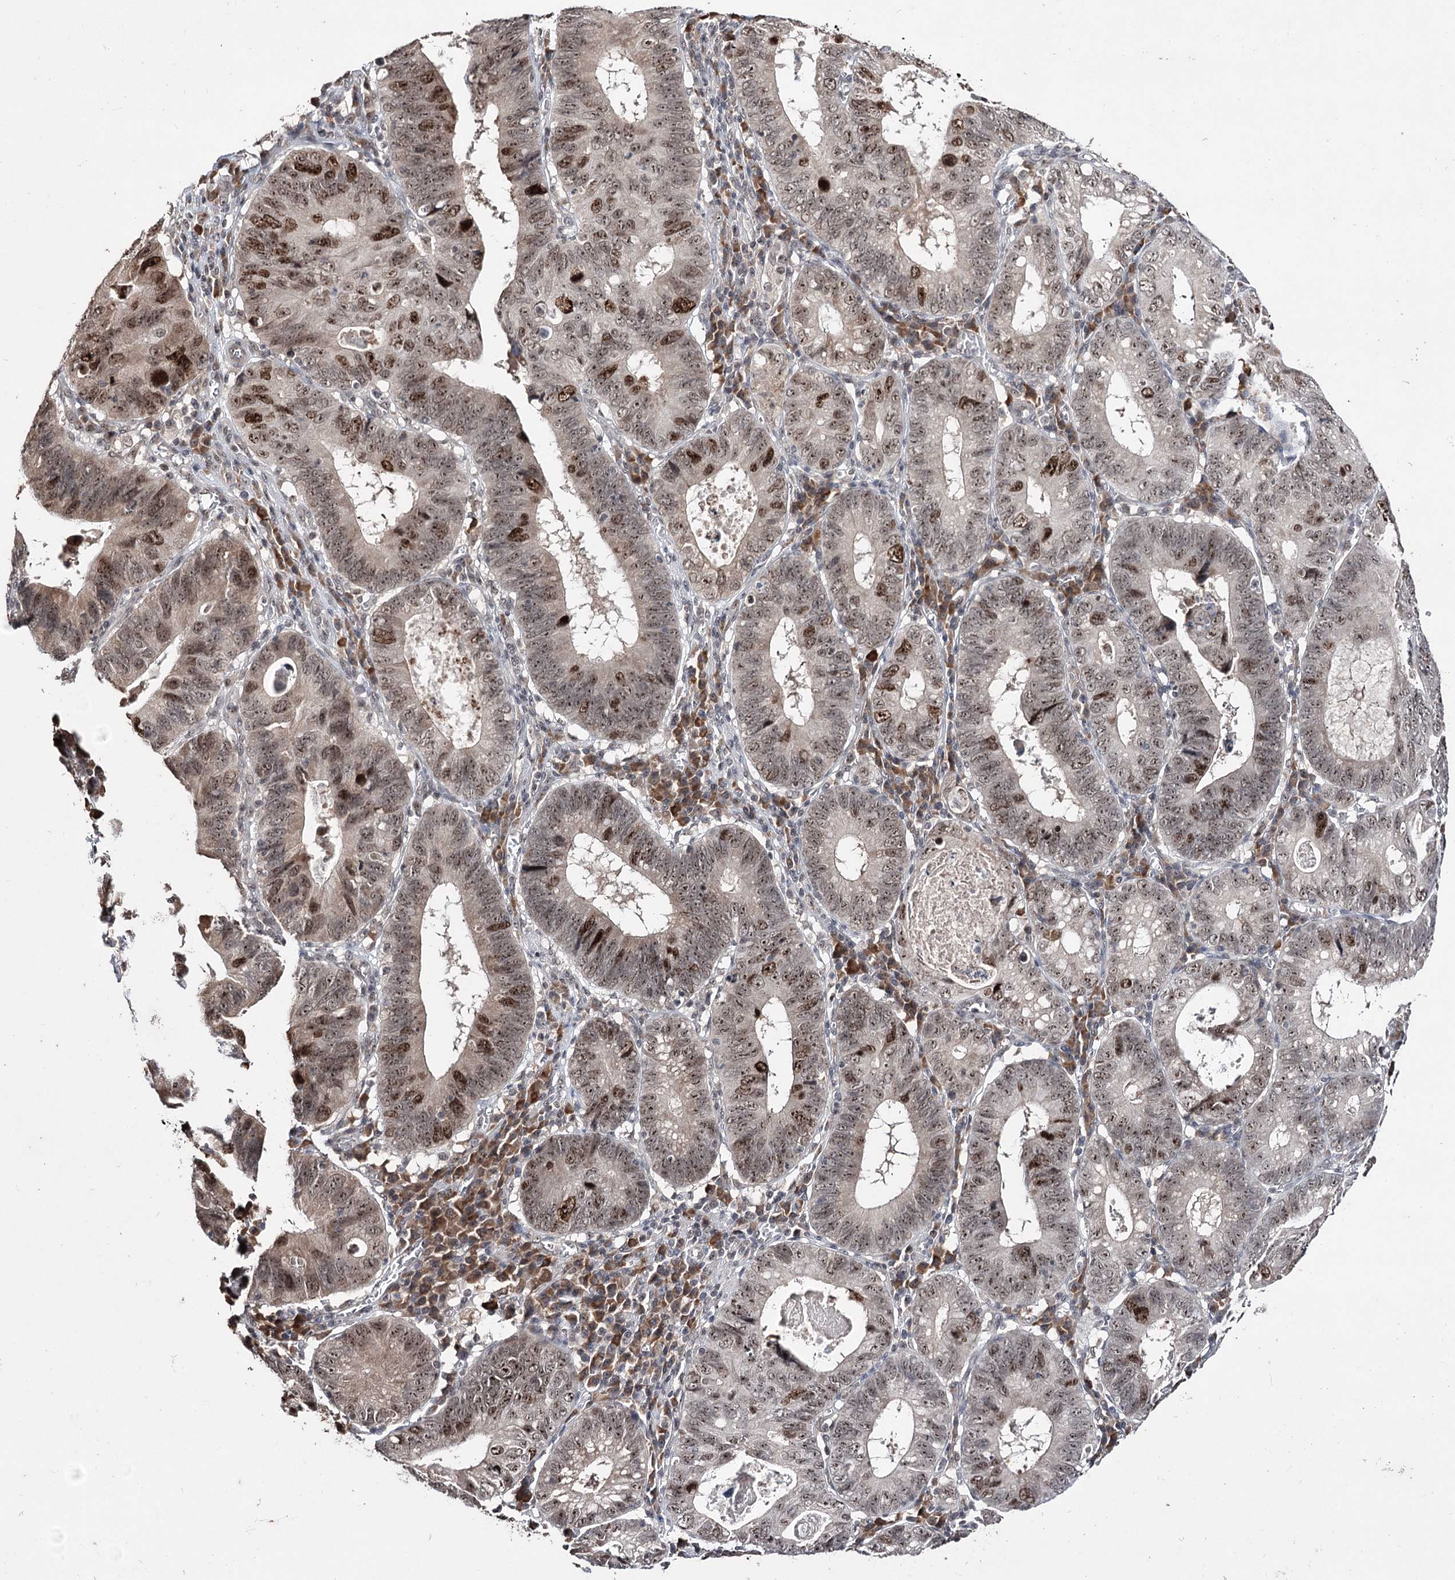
{"staining": {"intensity": "moderate", "quantity": "25%-75%", "location": "nuclear"}, "tissue": "stomach cancer", "cell_type": "Tumor cells", "image_type": "cancer", "snomed": [{"axis": "morphology", "description": "Adenocarcinoma, NOS"}, {"axis": "topography", "description": "Stomach"}], "caption": "A medium amount of moderate nuclear staining is present in about 25%-75% of tumor cells in adenocarcinoma (stomach) tissue.", "gene": "VGLL4", "patient": {"sex": "male", "age": 59}}